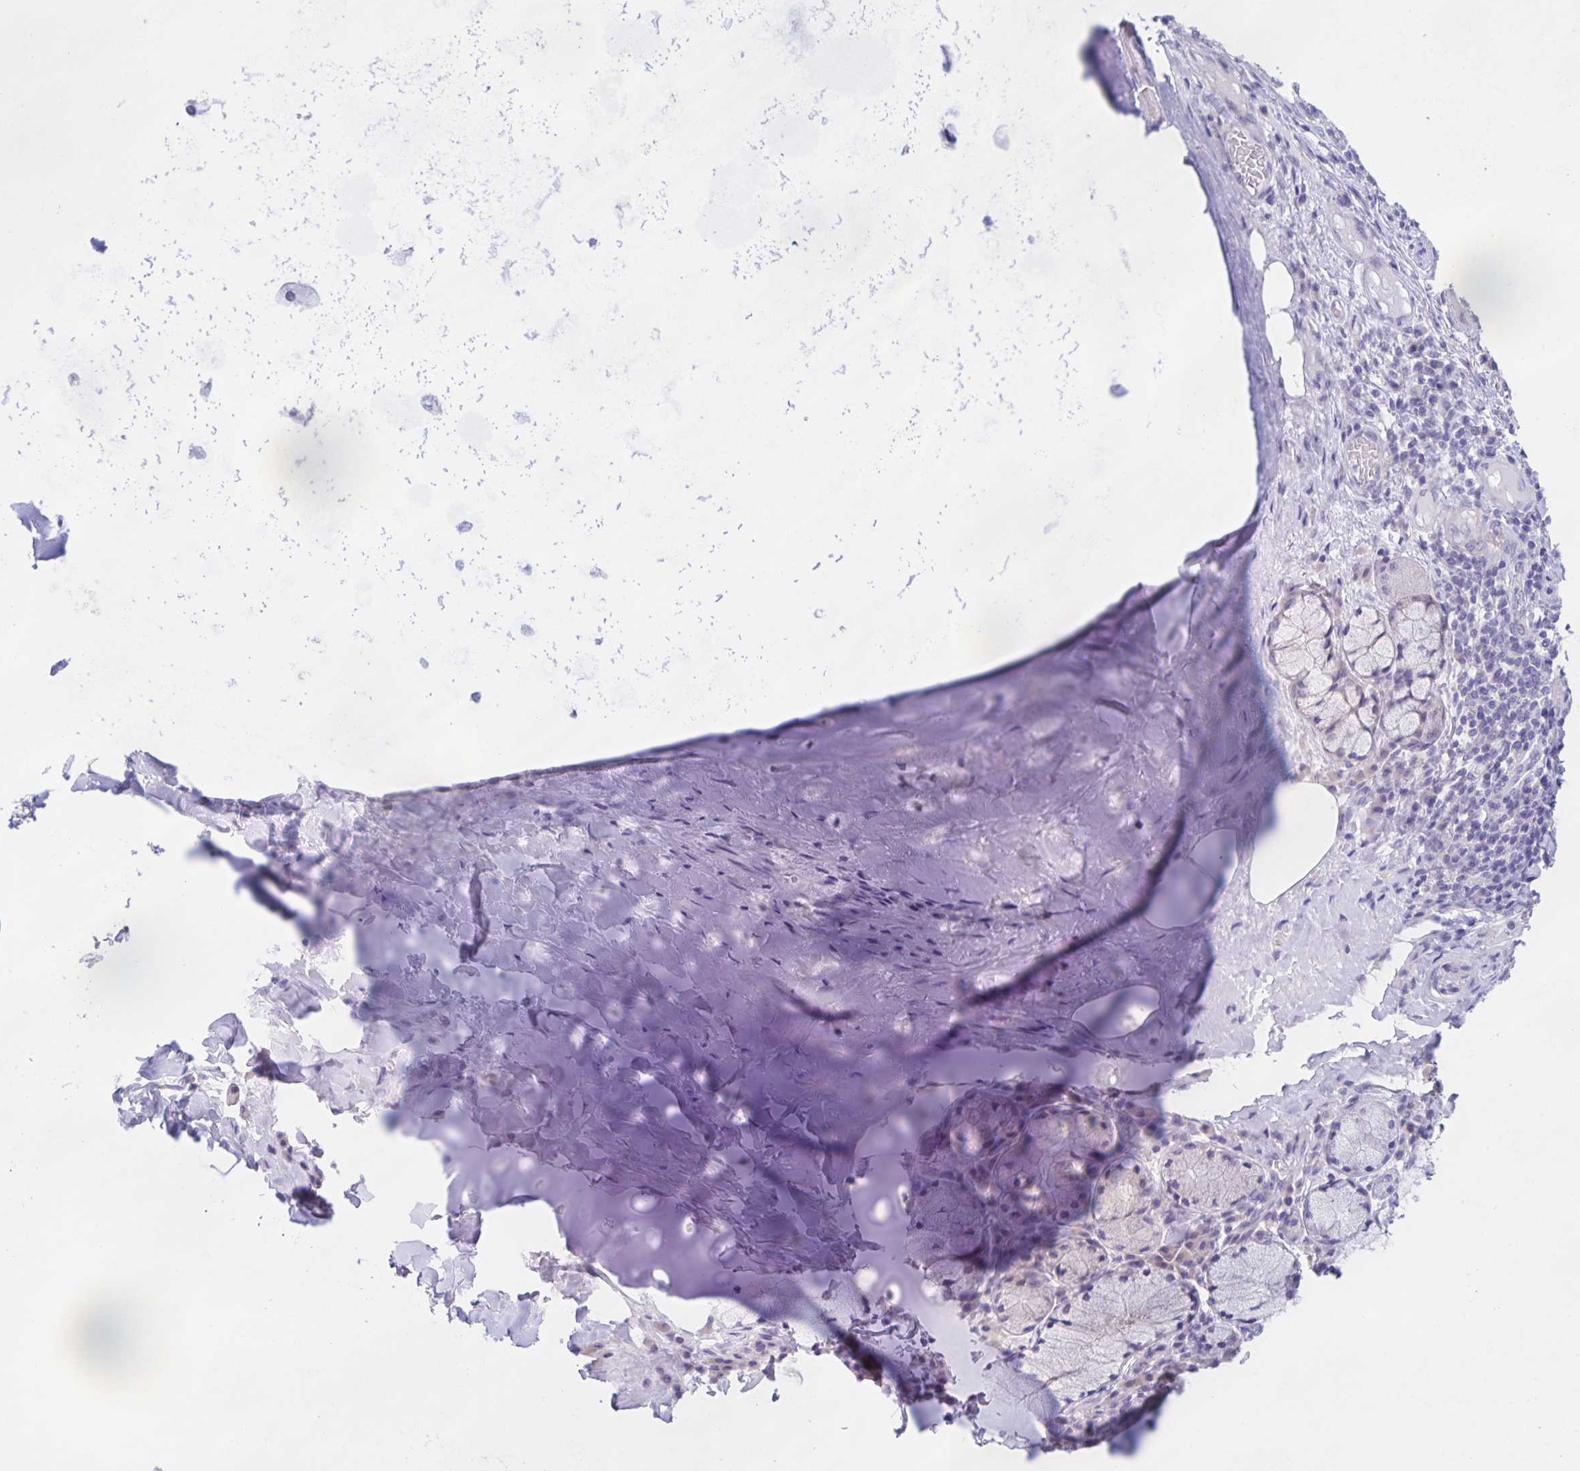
{"staining": {"intensity": "negative", "quantity": "none", "location": "none"}, "tissue": "soft tissue", "cell_type": "Chondrocytes", "image_type": "normal", "snomed": [{"axis": "morphology", "description": "Normal tissue, NOS"}, {"axis": "topography", "description": "Cartilage tissue"}, {"axis": "topography", "description": "Bronchus"}], "caption": "DAB immunohistochemical staining of normal soft tissue exhibits no significant staining in chondrocytes. Brightfield microscopy of immunohistochemistry (IHC) stained with DAB (brown) and hematoxylin (blue), captured at high magnification.", "gene": "DMGDH", "patient": {"sex": "male", "age": 56}}